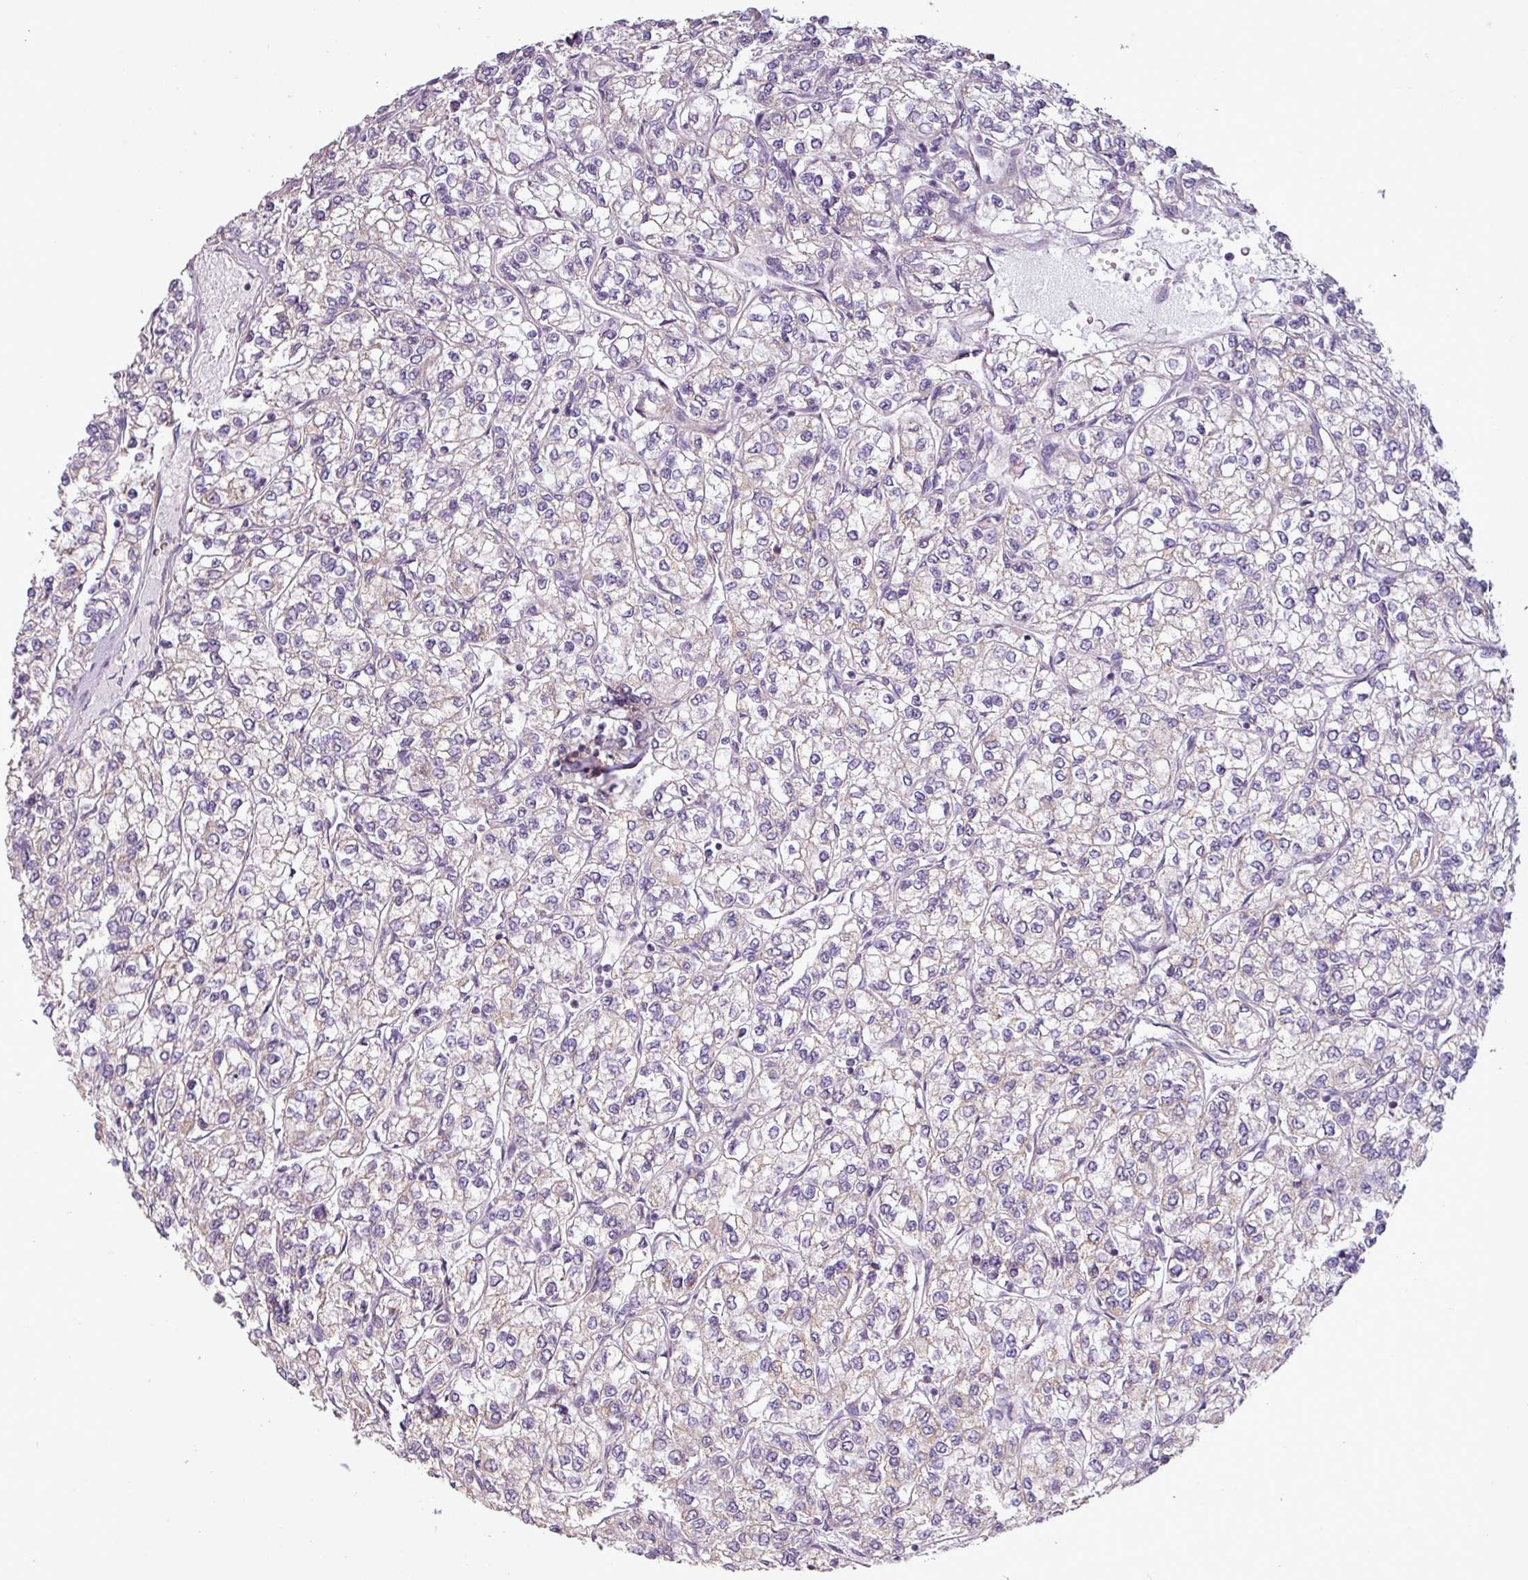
{"staining": {"intensity": "negative", "quantity": "none", "location": "none"}, "tissue": "renal cancer", "cell_type": "Tumor cells", "image_type": "cancer", "snomed": [{"axis": "morphology", "description": "Adenocarcinoma, NOS"}, {"axis": "topography", "description": "Kidney"}], "caption": "This is an IHC image of human renal cancer (adenocarcinoma). There is no expression in tumor cells.", "gene": "BTN2A2", "patient": {"sex": "male", "age": 80}}